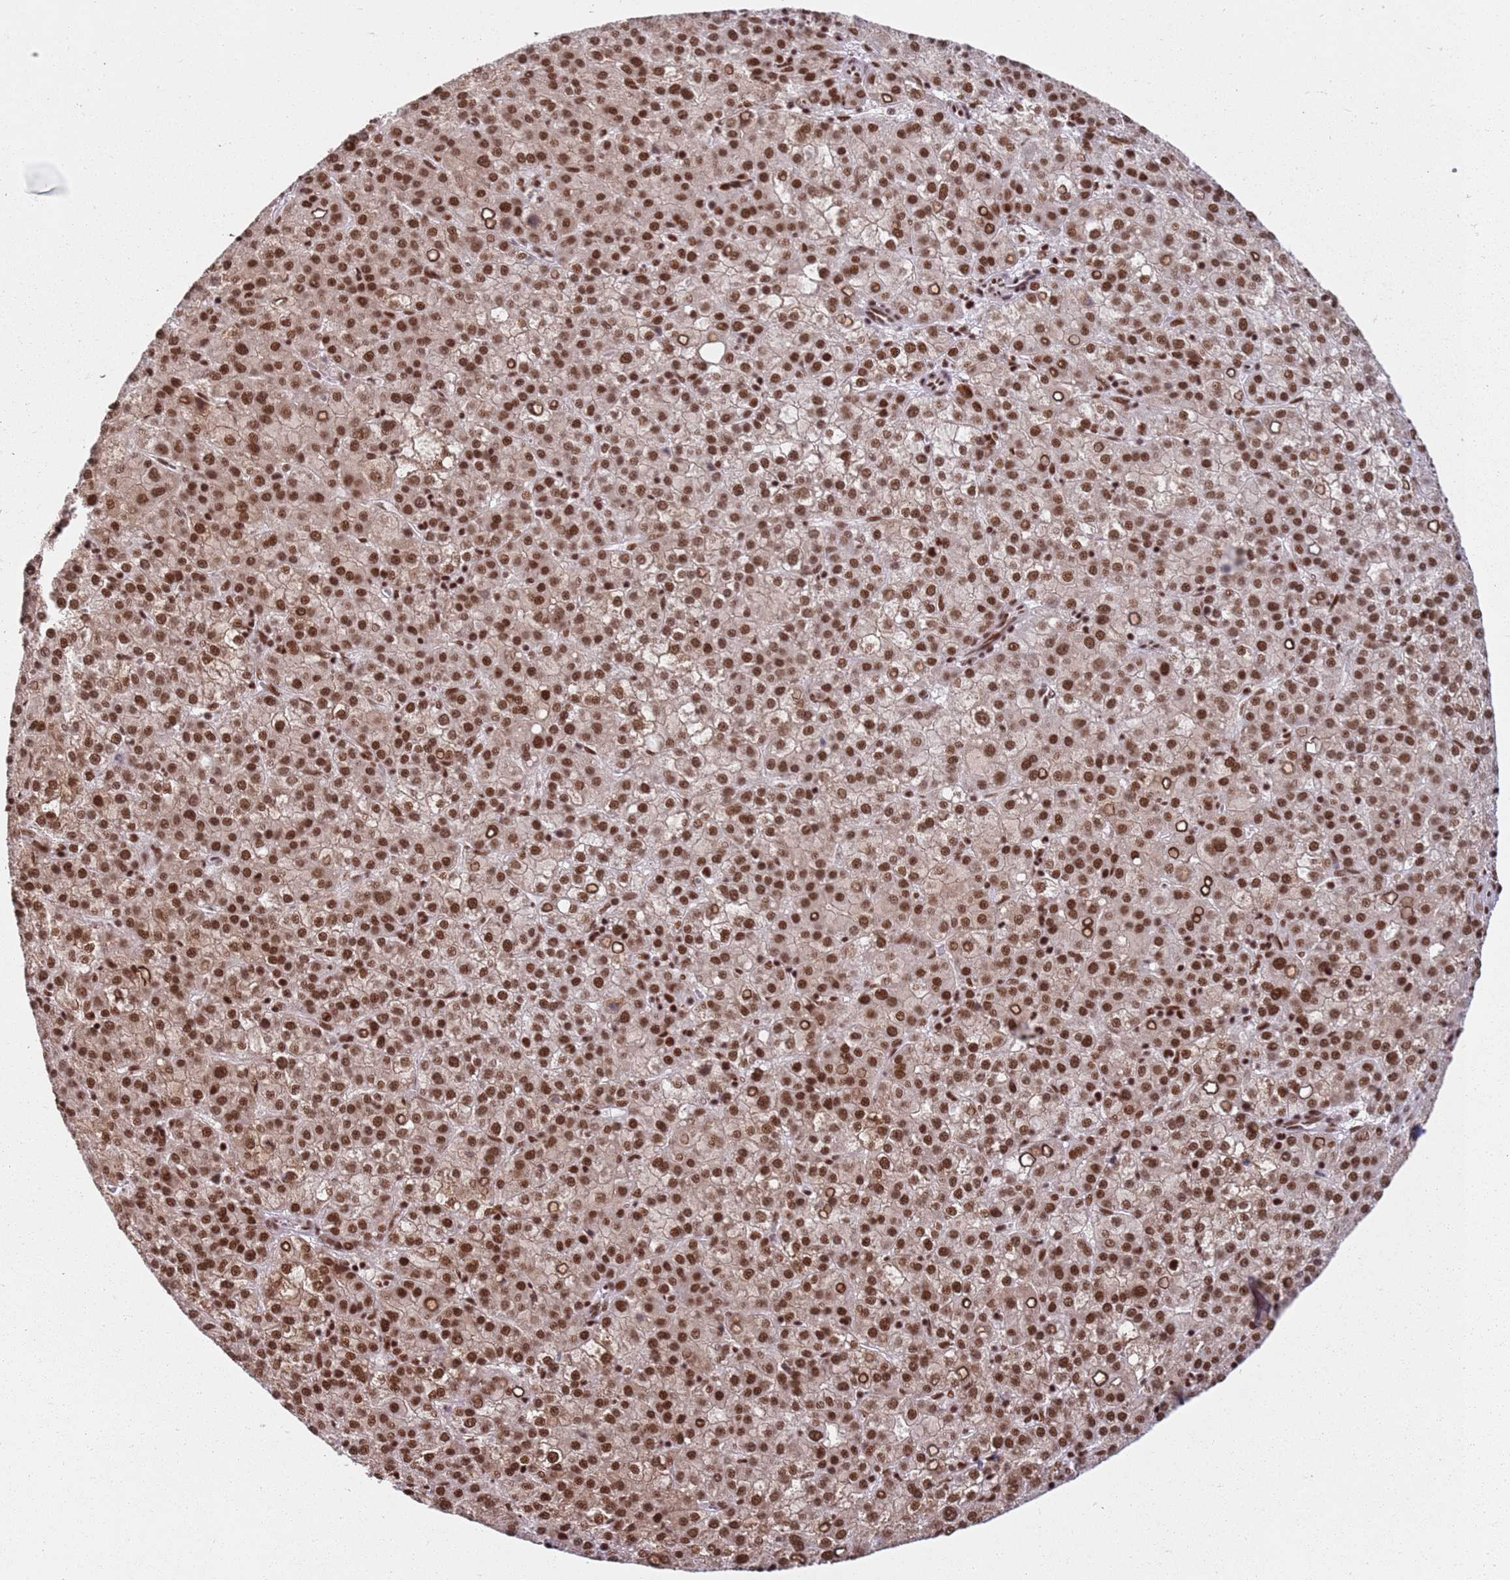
{"staining": {"intensity": "moderate", "quantity": ">75%", "location": "cytoplasmic/membranous,nuclear"}, "tissue": "liver cancer", "cell_type": "Tumor cells", "image_type": "cancer", "snomed": [{"axis": "morphology", "description": "Carcinoma, Hepatocellular, NOS"}, {"axis": "topography", "description": "Liver"}], "caption": "DAB immunohistochemical staining of liver cancer exhibits moderate cytoplasmic/membranous and nuclear protein positivity in about >75% of tumor cells.", "gene": "TENT4A", "patient": {"sex": "female", "age": 58}}